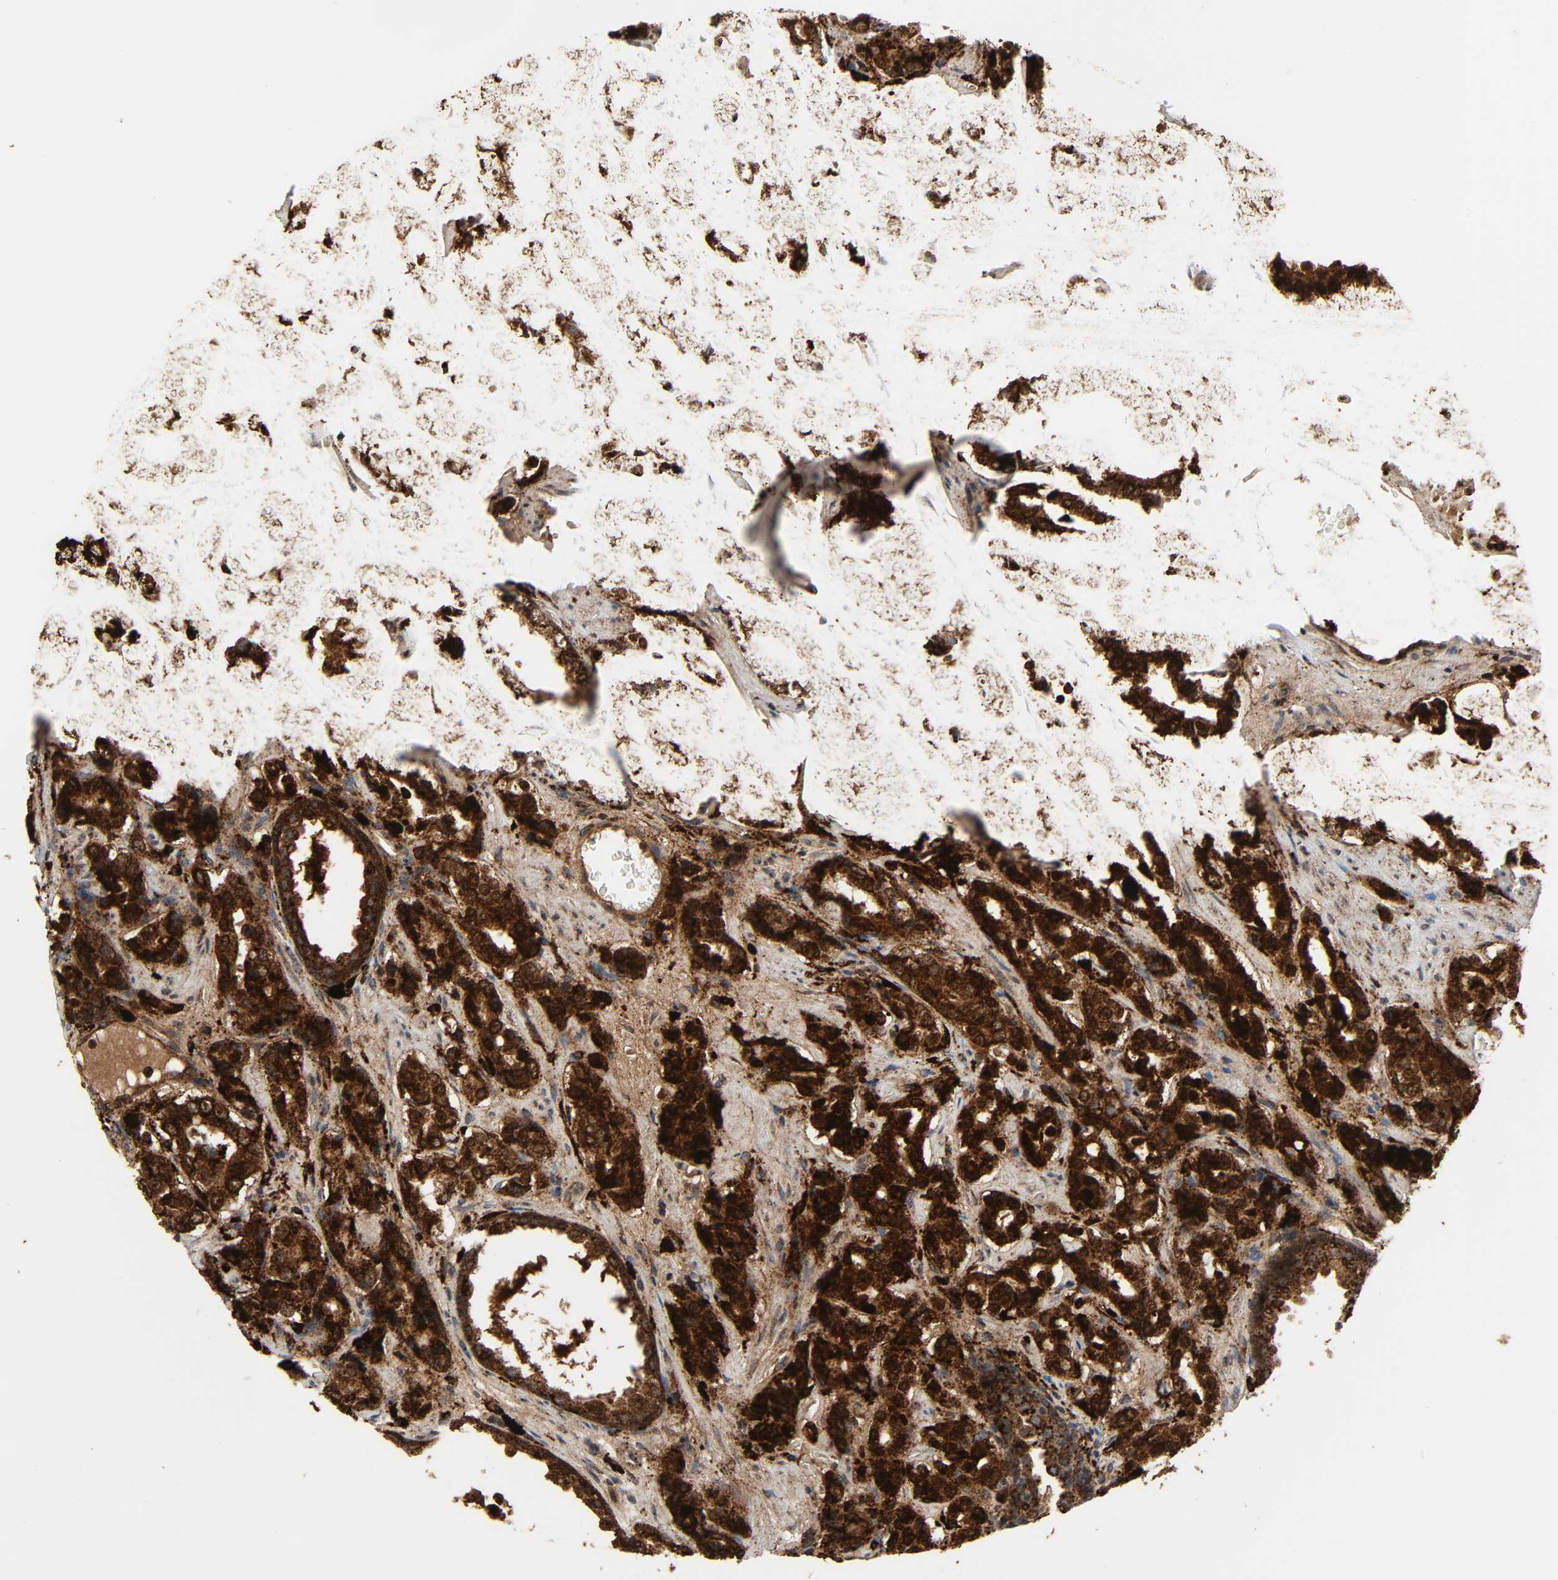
{"staining": {"intensity": "strong", "quantity": ">75%", "location": "cytoplasmic/membranous"}, "tissue": "prostate cancer", "cell_type": "Tumor cells", "image_type": "cancer", "snomed": [{"axis": "morphology", "description": "Adenocarcinoma, Medium grade"}, {"axis": "topography", "description": "Prostate"}], "caption": "An image showing strong cytoplasmic/membranous positivity in about >75% of tumor cells in prostate cancer (medium-grade adenocarcinoma), as visualized by brown immunohistochemical staining.", "gene": "PSAP", "patient": {"sex": "male", "age": 60}}